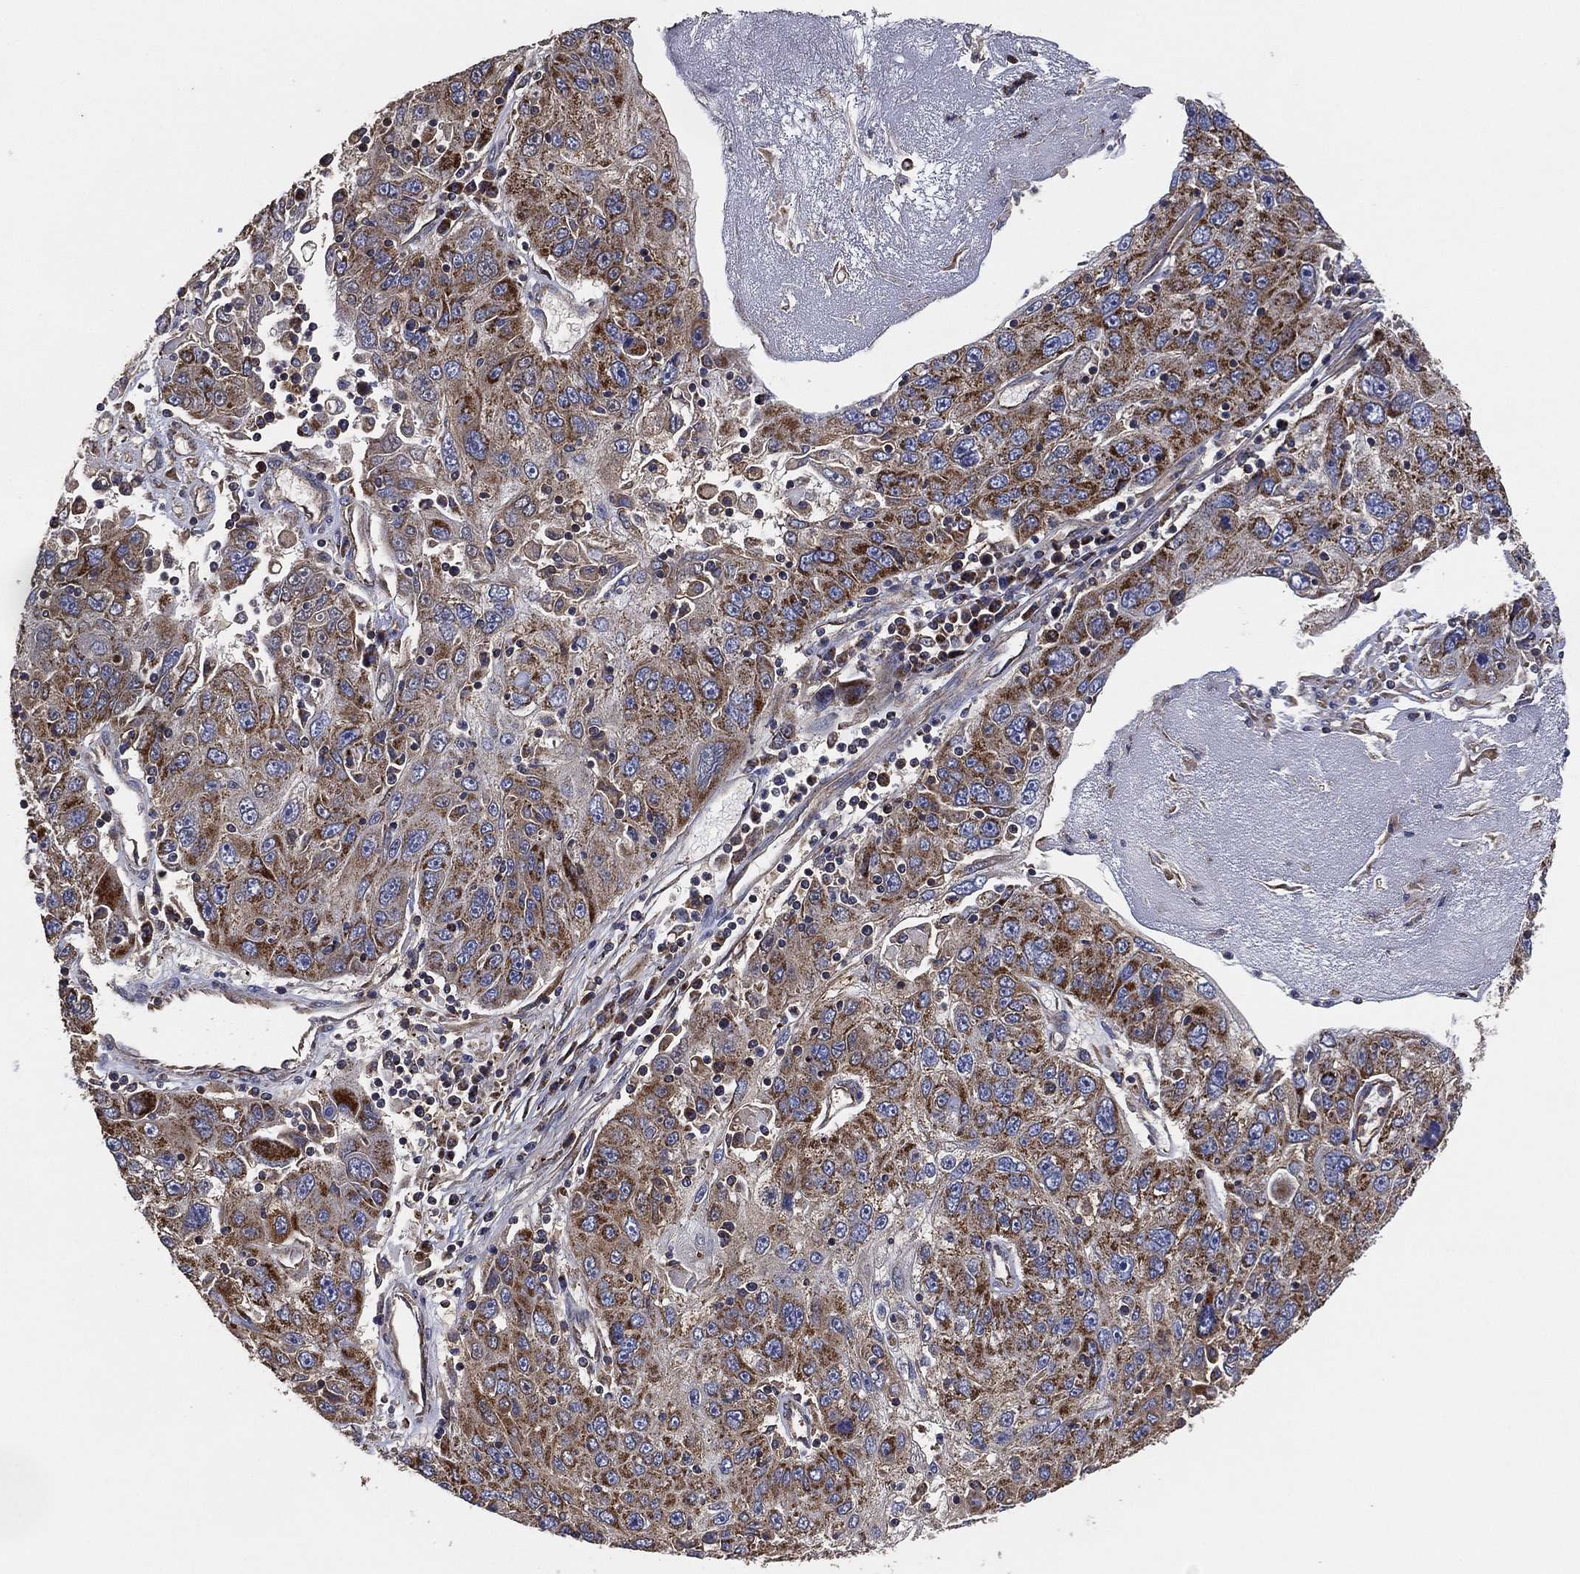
{"staining": {"intensity": "moderate", "quantity": "25%-75%", "location": "cytoplasmic/membranous"}, "tissue": "stomach cancer", "cell_type": "Tumor cells", "image_type": "cancer", "snomed": [{"axis": "morphology", "description": "Adenocarcinoma, NOS"}, {"axis": "topography", "description": "Stomach"}], "caption": "Approximately 25%-75% of tumor cells in human stomach adenocarcinoma reveal moderate cytoplasmic/membranous protein staining as visualized by brown immunohistochemical staining.", "gene": "LIMD1", "patient": {"sex": "male", "age": 56}}